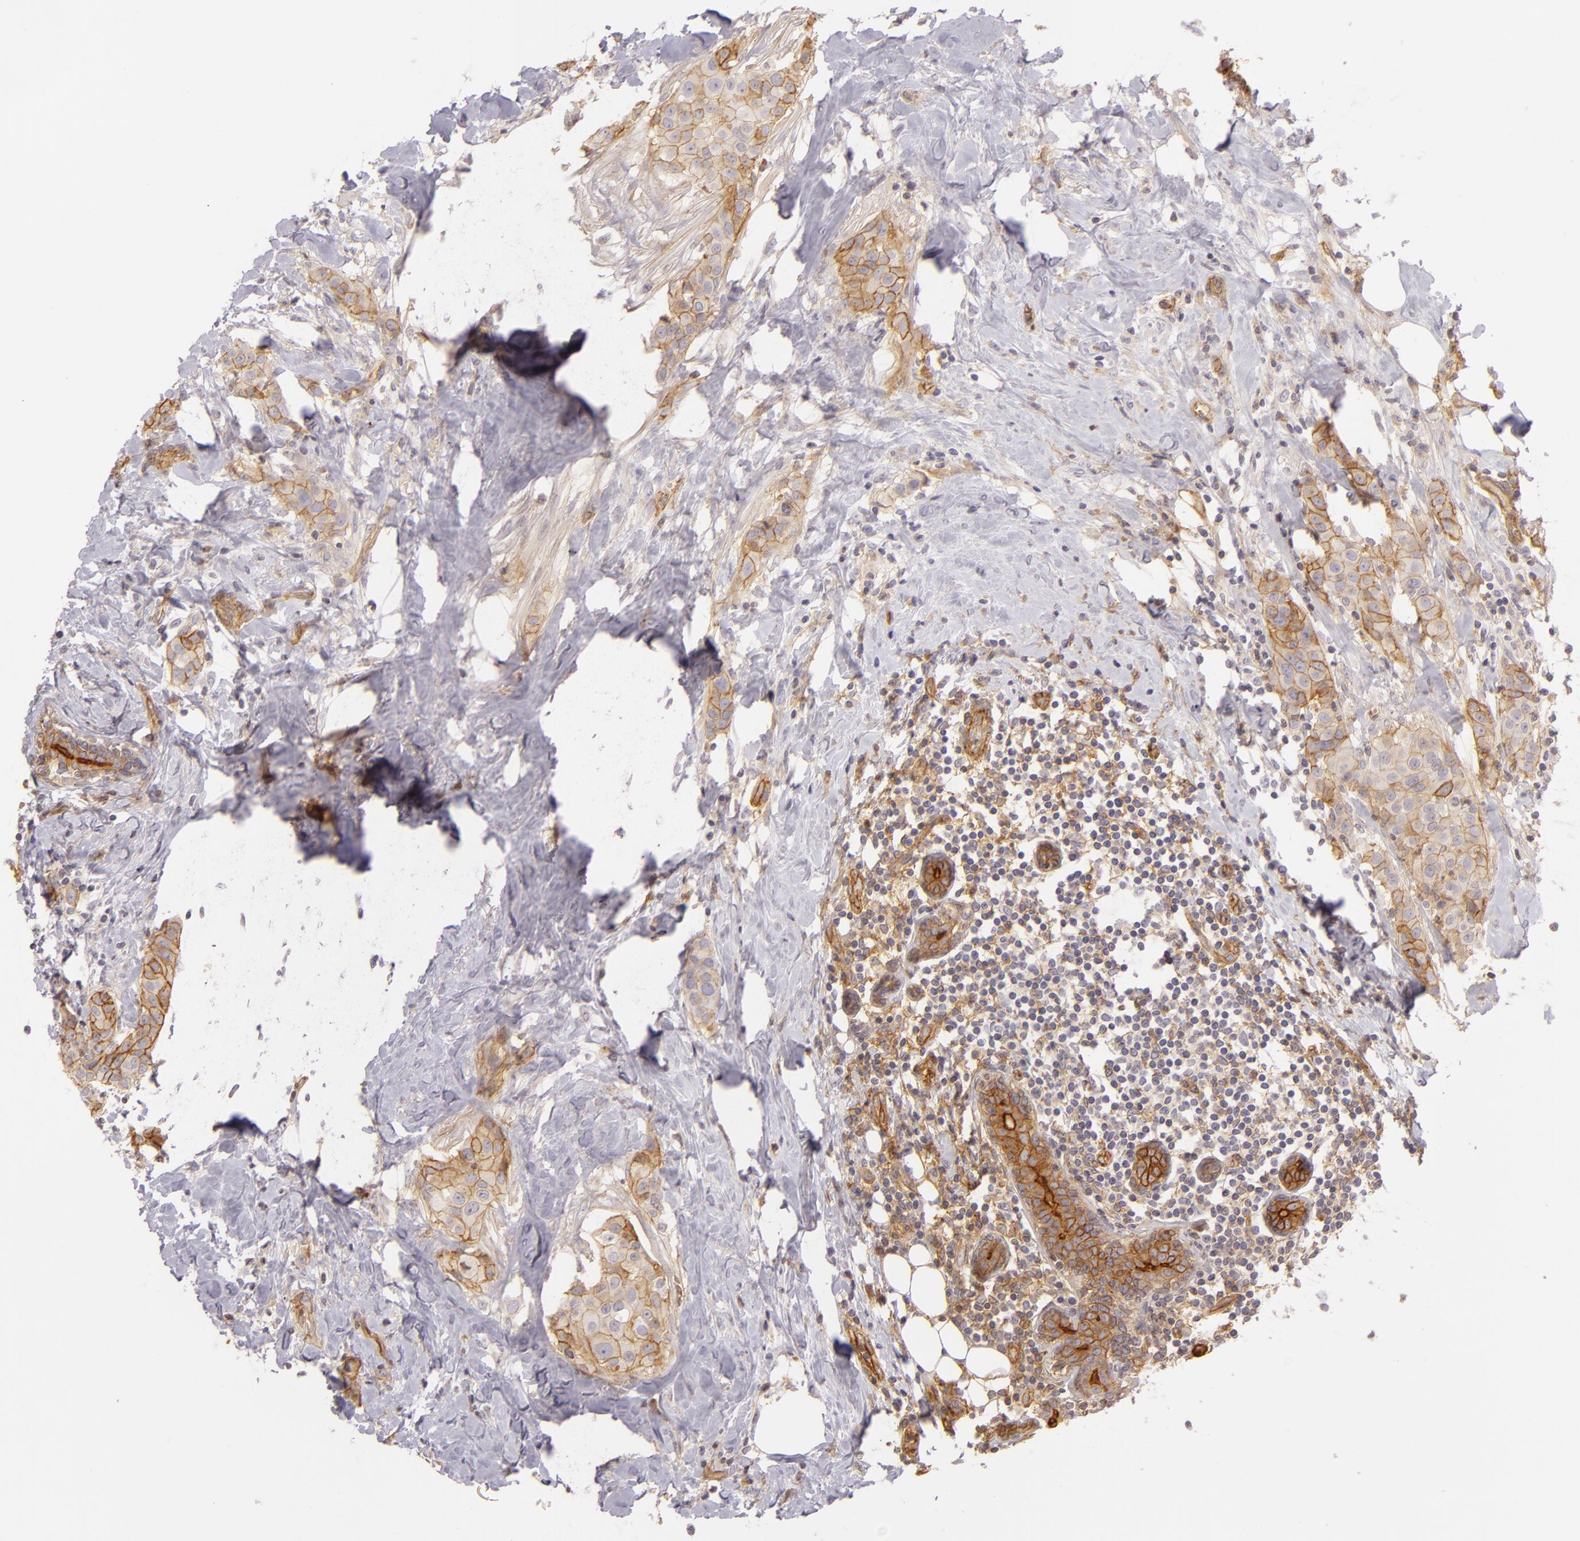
{"staining": {"intensity": "strong", "quantity": ">75%", "location": "cytoplasmic/membranous"}, "tissue": "breast cancer", "cell_type": "Tumor cells", "image_type": "cancer", "snomed": [{"axis": "morphology", "description": "Duct carcinoma"}, {"axis": "topography", "description": "Breast"}], "caption": "Tumor cells demonstrate high levels of strong cytoplasmic/membranous positivity in approximately >75% of cells in human breast cancer.", "gene": "CD59", "patient": {"sex": "female", "age": 45}}